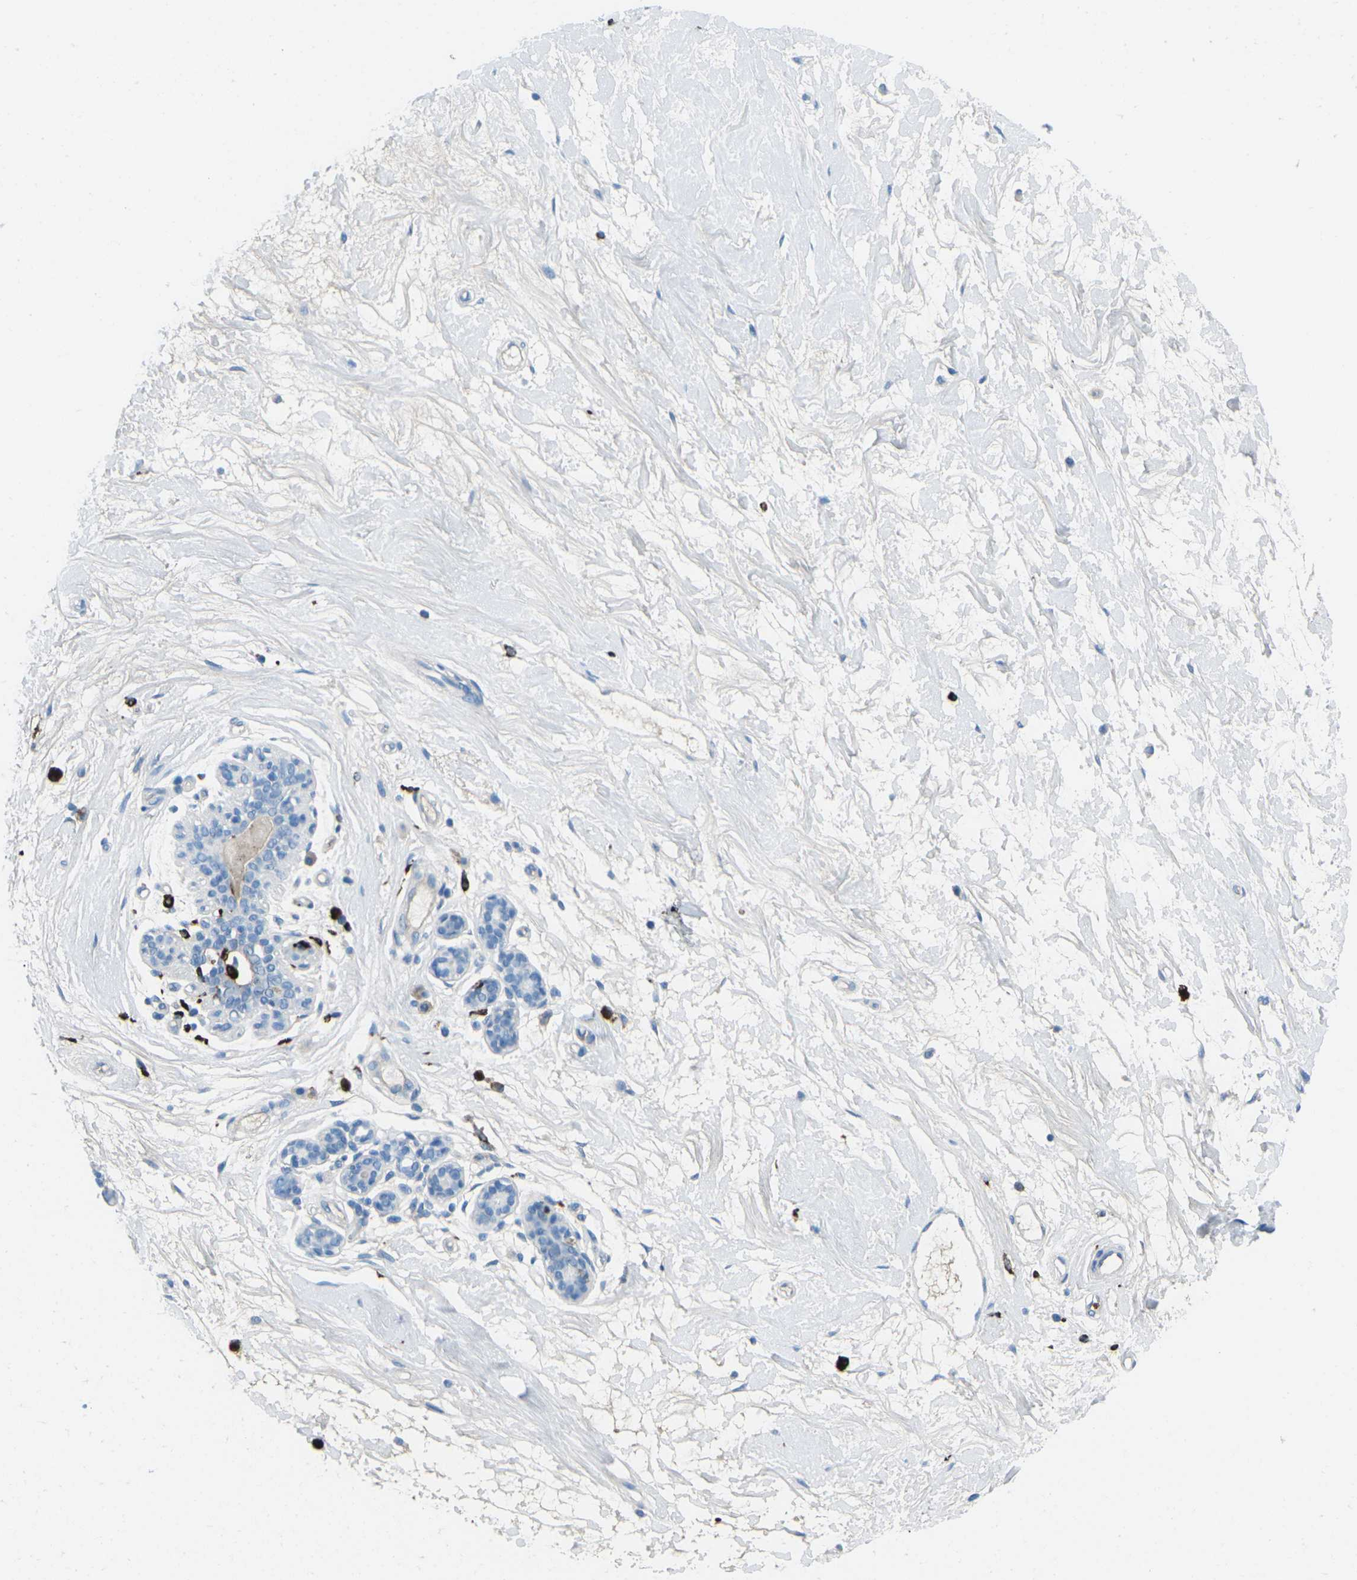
{"staining": {"intensity": "negative", "quantity": "none", "location": "none"}, "tissue": "breast", "cell_type": "Adipocytes", "image_type": "normal", "snomed": [{"axis": "morphology", "description": "Normal tissue, NOS"}, {"axis": "morphology", "description": "Lobular carcinoma"}, {"axis": "topography", "description": "Breast"}], "caption": "DAB (3,3'-diaminobenzidine) immunohistochemical staining of normal human breast displays no significant expression in adipocytes.", "gene": "FCN1", "patient": {"sex": "female", "age": 59}}